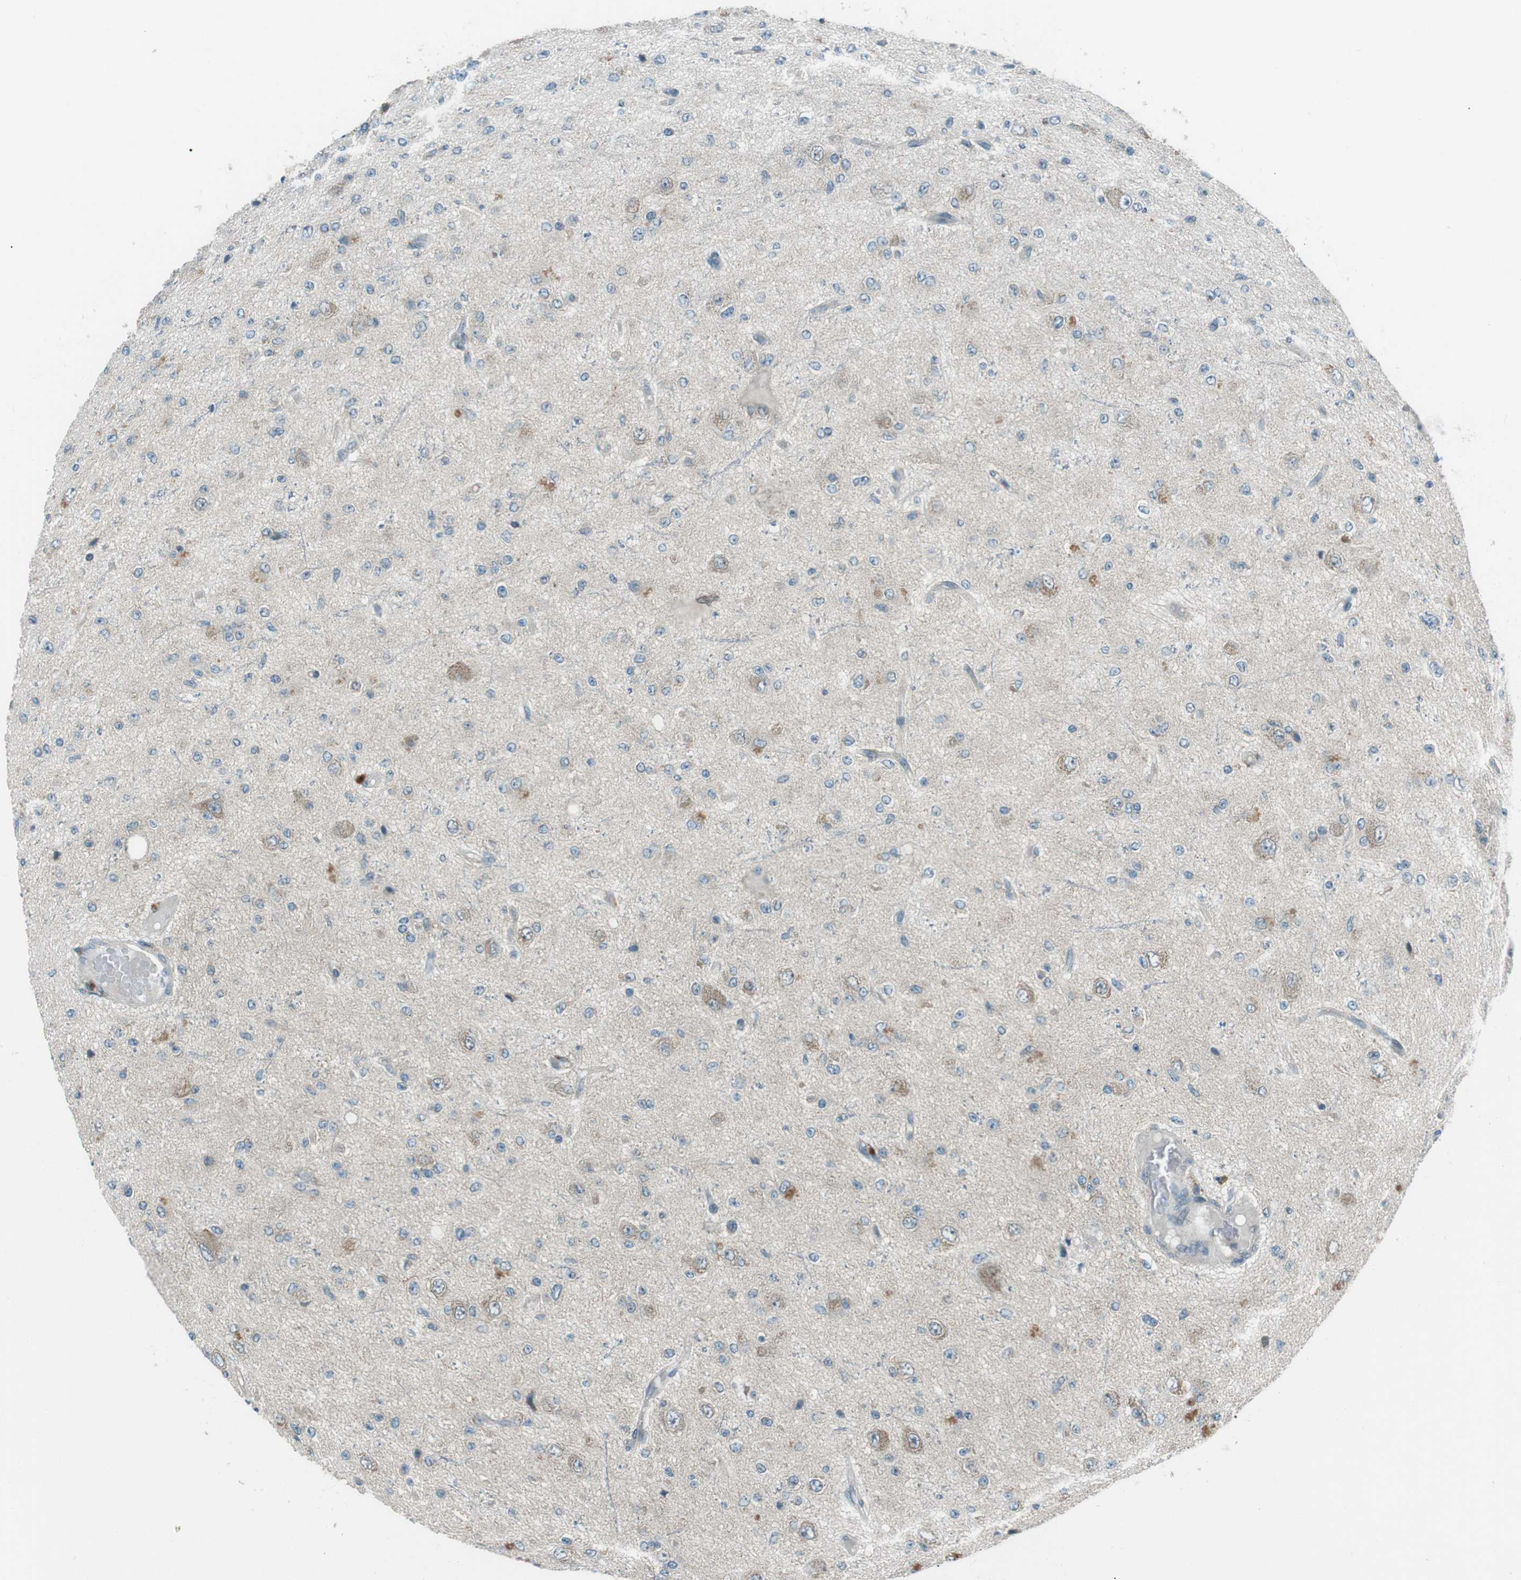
{"staining": {"intensity": "weak", "quantity": "<25%", "location": "cytoplasmic/membranous"}, "tissue": "glioma", "cell_type": "Tumor cells", "image_type": "cancer", "snomed": [{"axis": "morphology", "description": "Glioma, malignant, High grade"}, {"axis": "topography", "description": "pancreas cauda"}], "caption": "The photomicrograph exhibits no significant expression in tumor cells of glioma.", "gene": "LRIG2", "patient": {"sex": "male", "age": 60}}